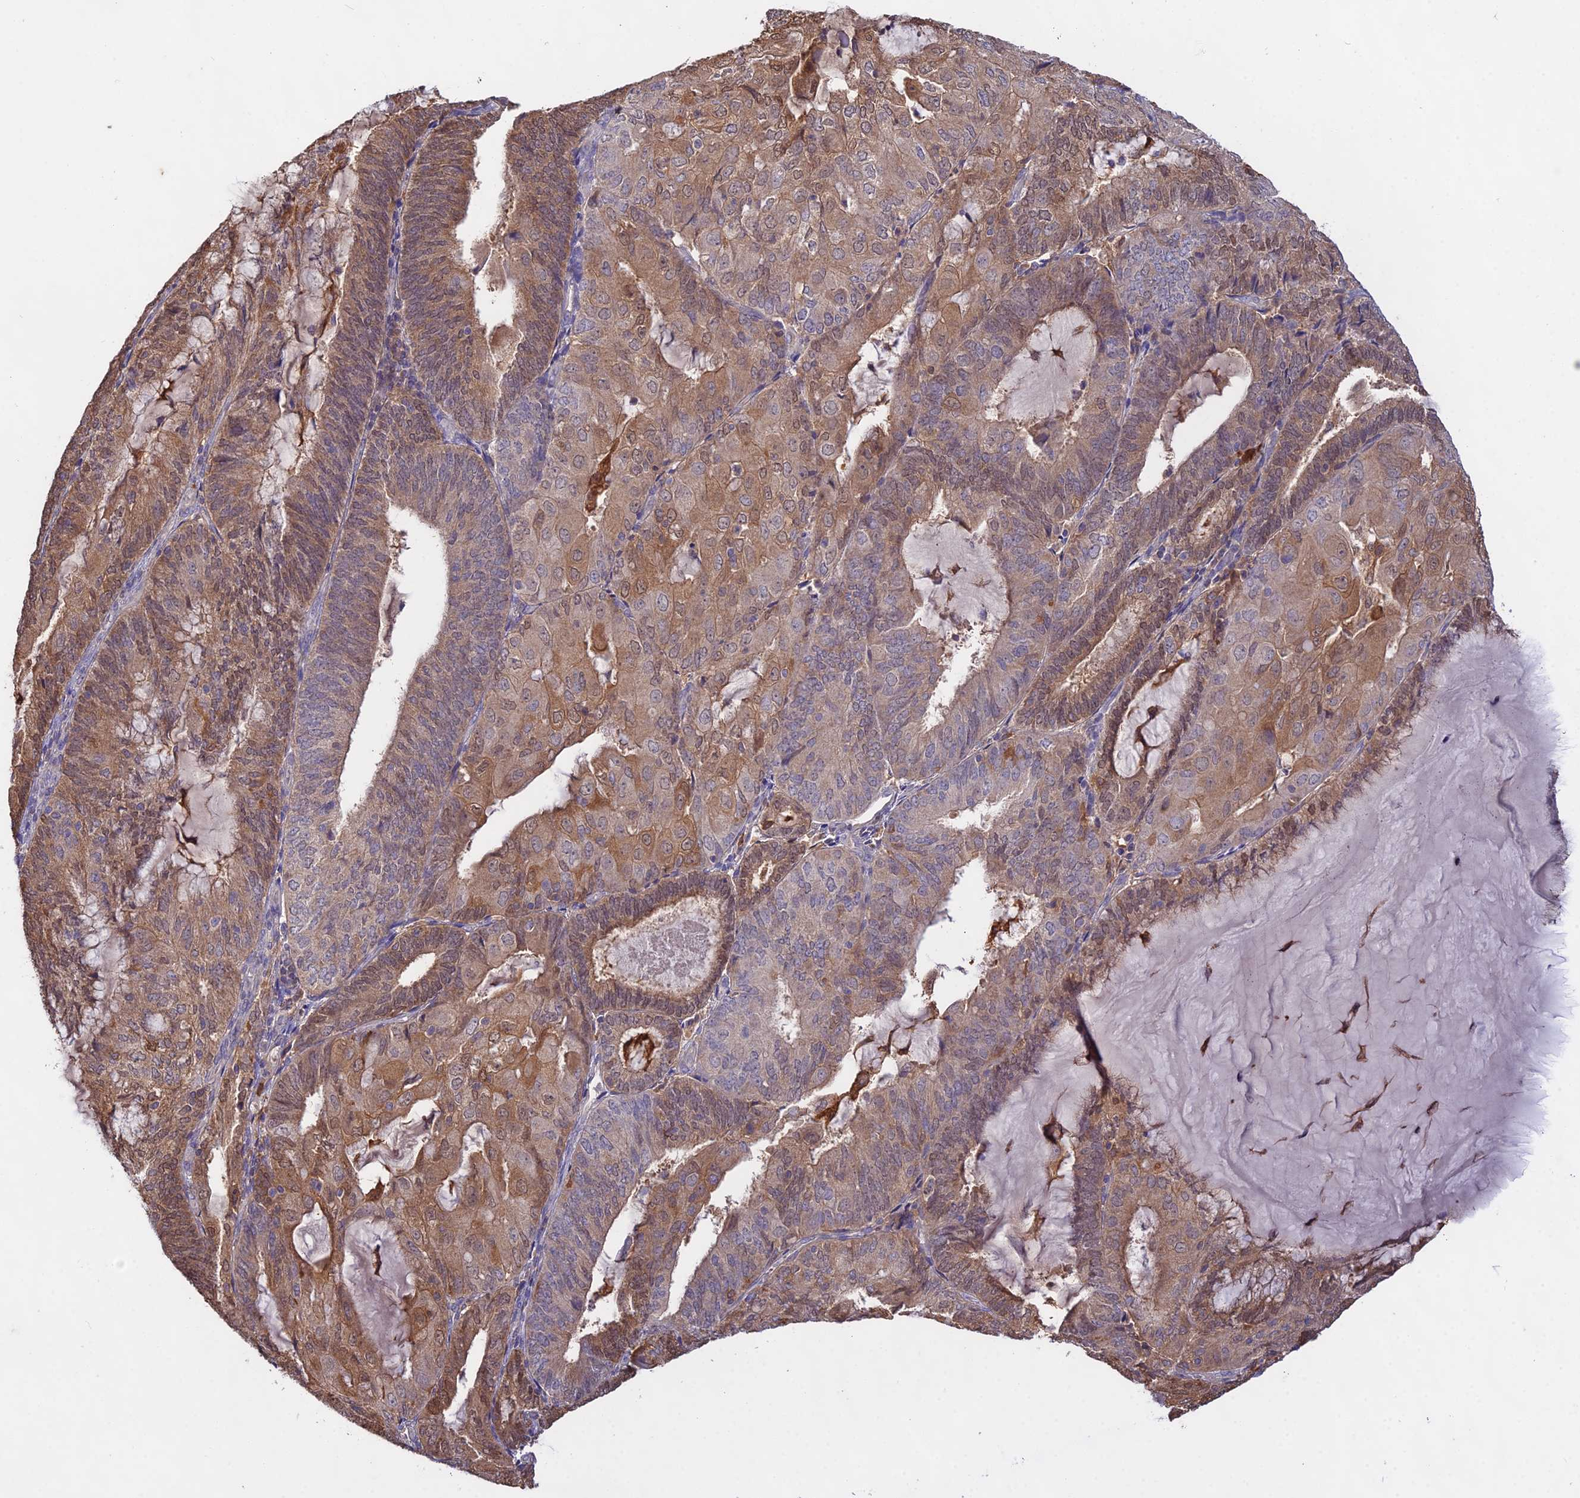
{"staining": {"intensity": "moderate", "quantity": ">75%", "location": "cytoplasmic/membranous,nuclear"}, "tissue": "endometrial cancer", "cell_type": "Tumor cells", "image_type": "cancer", "snomed": [{"axis": "morphology", "description": "Adenocarcinoma, NOS"}, {"axis": "topography", "description": "Endometrium"}], "caption": "Immunohistochemical staining of human endometrial cancer (adenocarcinoma) reveals medium levels of moderate cytoplasmic/membranous and nuclear expression in about >75% of tumor cells.", "gene": "FBP1", "patient": {"sex": "female", "age": 81}}